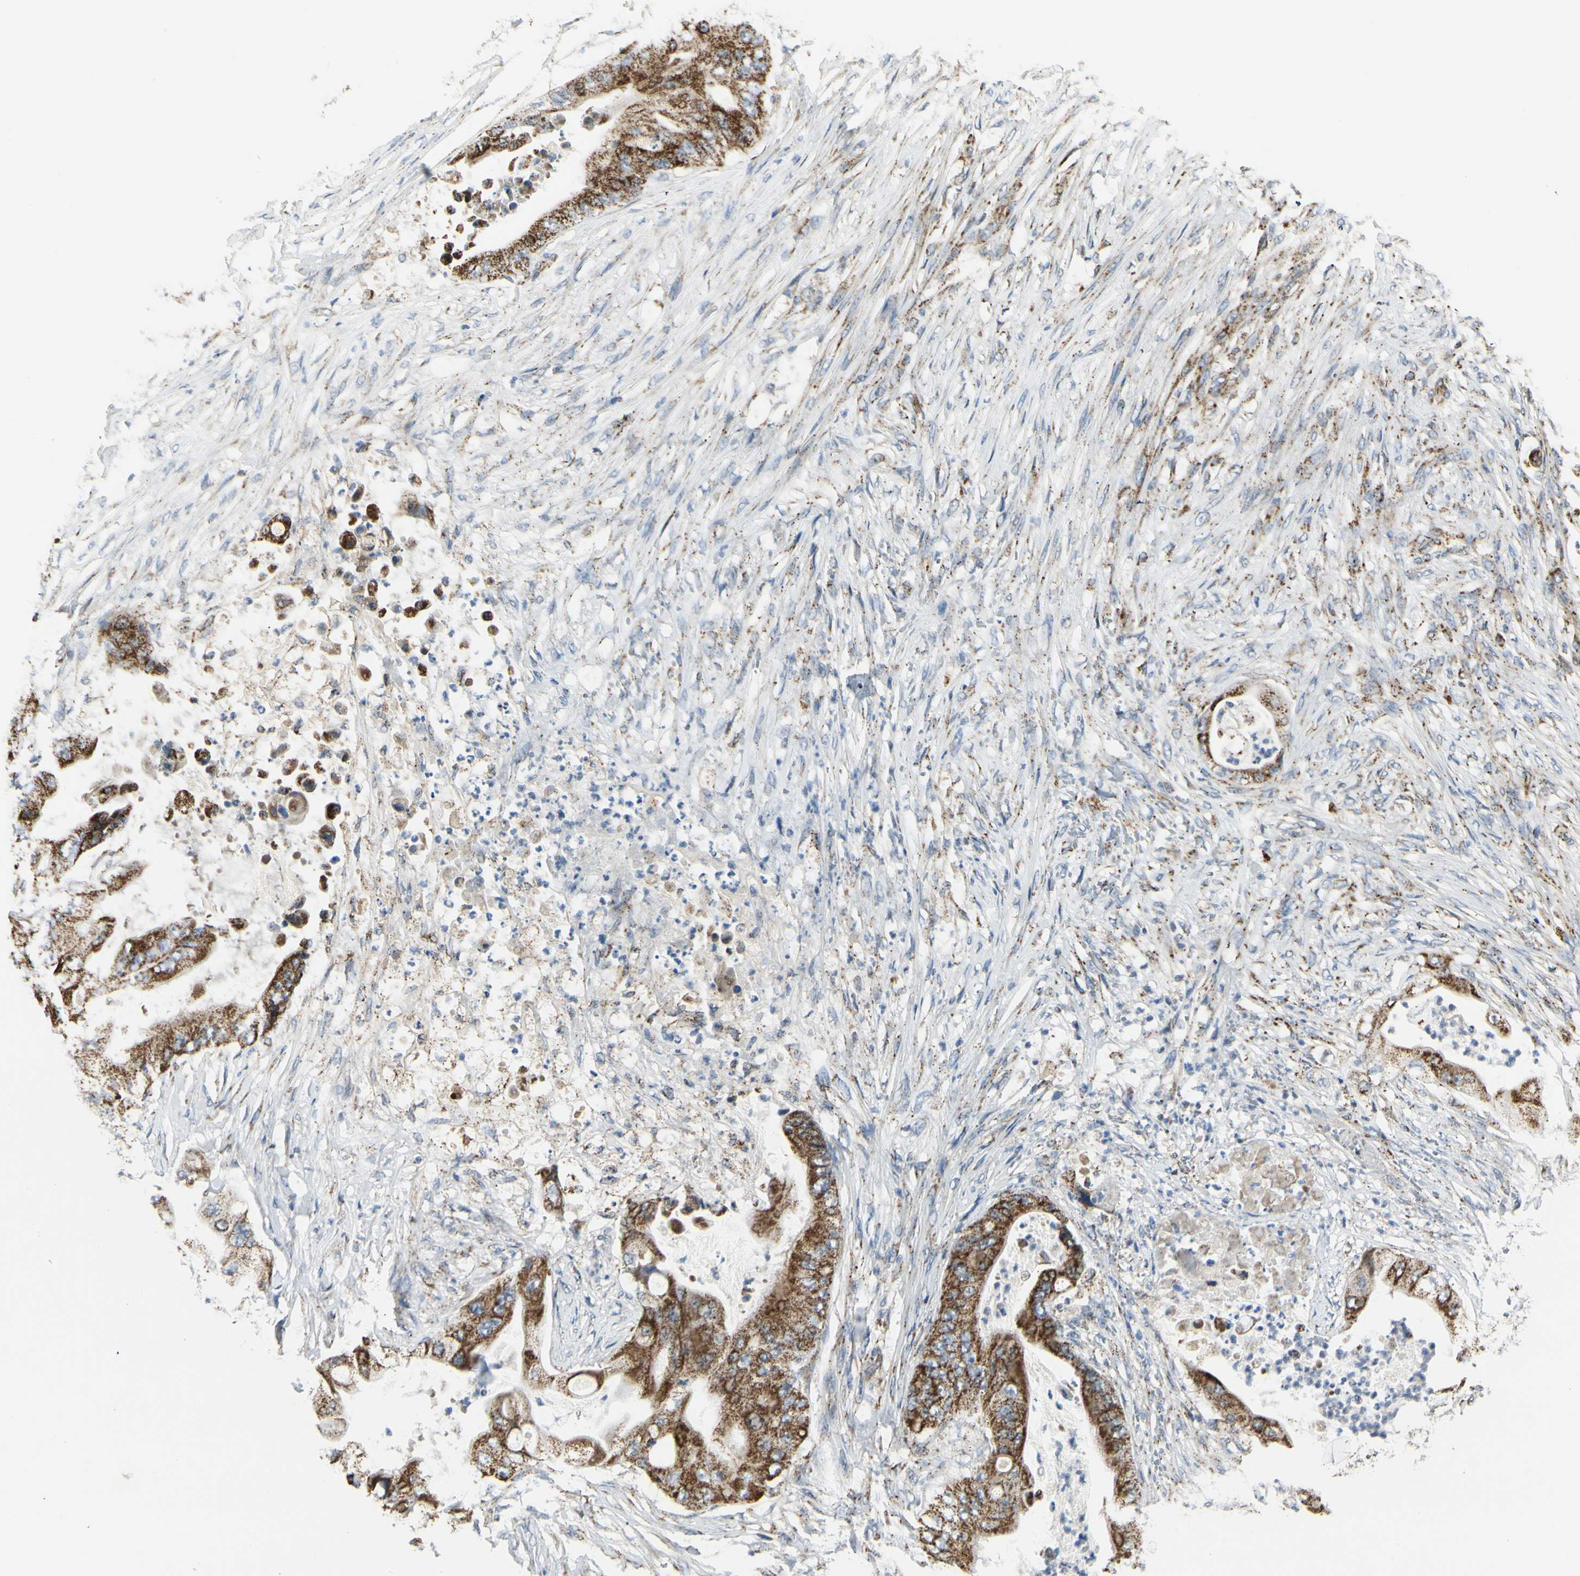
{"staining": {"intensity": "strong", "quantity": ">75%", "location": "cytoplasmic/membranous"}, "tissue": "stomach cancer", "cell_type": "Tumor cells", "image_type": "cancer", "snomed": [{"axis": "morphology", "description": "Adenocarcinoma, NOS"}, {"axis": "topography", "description": "Stomach"}], "caption": "Strong cytoplasmic/membranous positivity for a protein is seen in about >75% of tumor cells of stomach adenocarcinoma using IHC.", "gene": "ANKS6", "patient": {"sex": "female", "age": 73}}